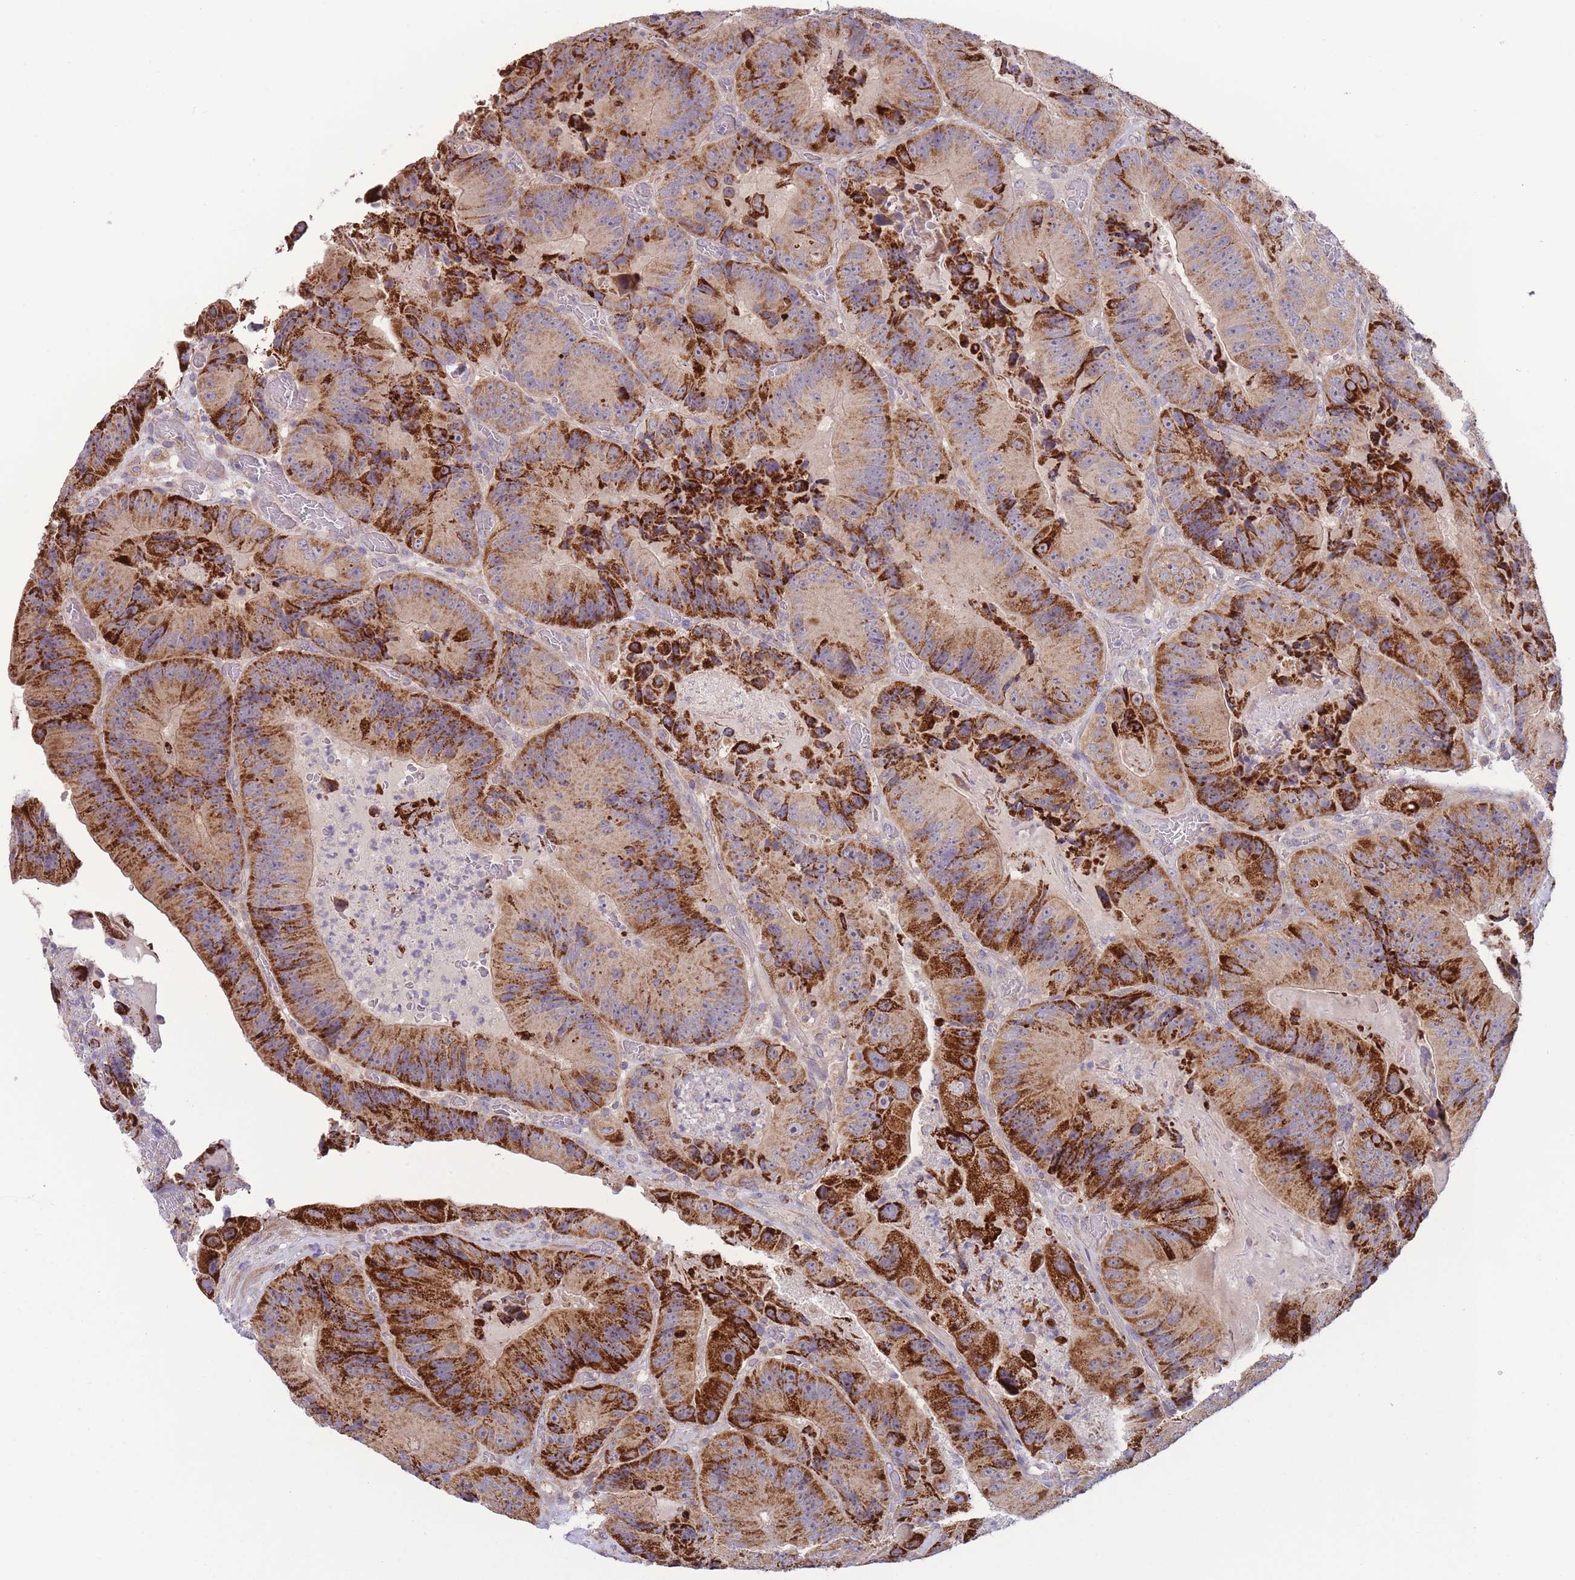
{"staining": {"intensity": "strong", "quantity": ">75%", "location": "cytoplasmic/membranous"}, "tissue": "colorectal cancer", "cell_type": "Tumor cells", "image_type": "cancer", "snomed": [{"axis": "morphology", "description": "Adenocarcinoma, NOS"}, {"axis": "topography", "description": "Colon"}], "caption": "Tumor cells exhibit high levels of strong cytoplasmic/membranous staining in approximately >75% of cells in colorectal cancer. (DAB = brown stain, brightfield microscopy at high magnification).", "gene": "SLC25A42", "patient": {"sex": "female", "age": 86}}